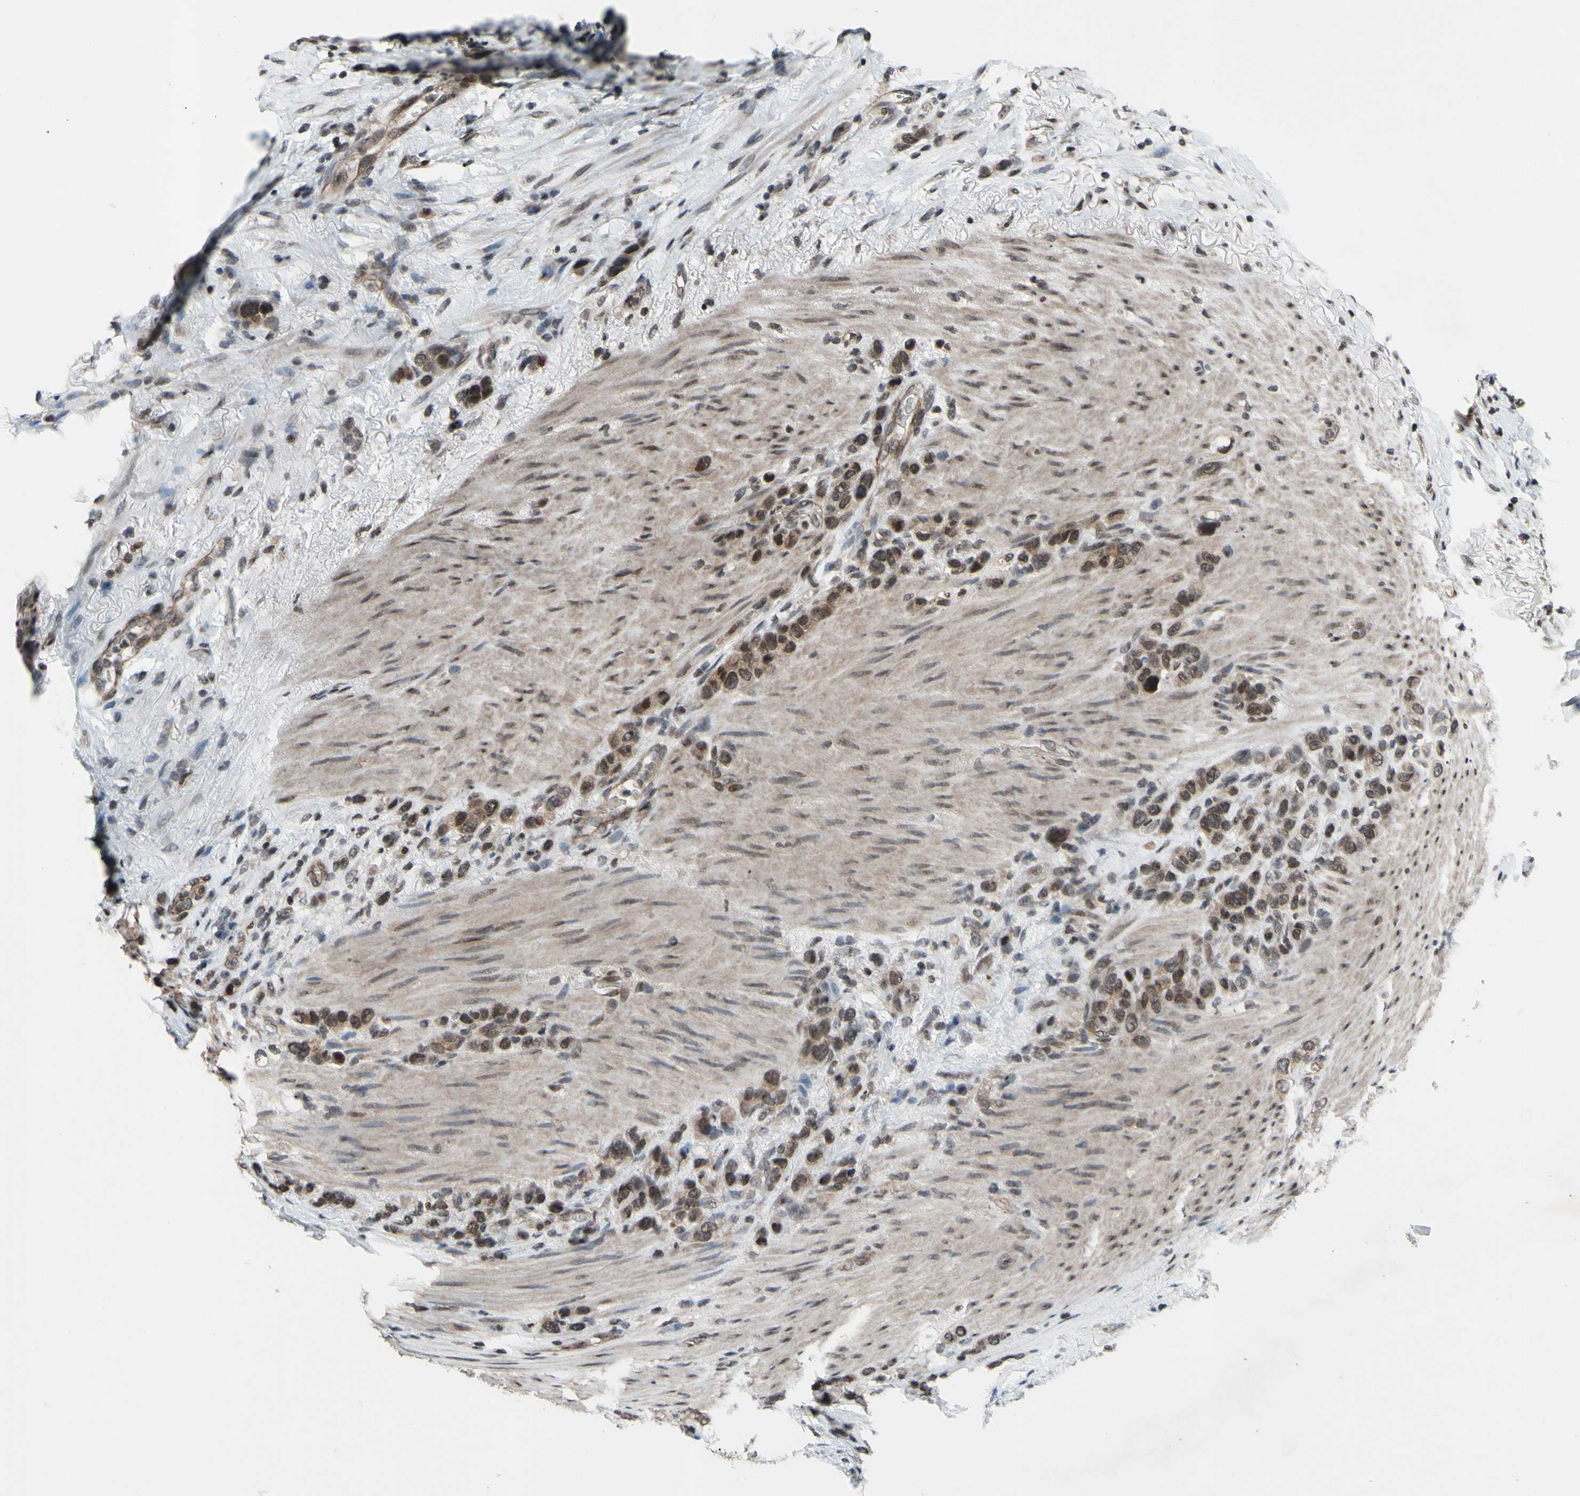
{"staining": {"intensity": "weak", "quantity": "25%-75%", "location": "cytoplasmic/membranous,nuclear"}, "tissue": "stomach cancer", "cell_type": "Tumor cells", "image_type": "cancer", "snomed": [{"axis": "morphology", "description": "Adenocarcinoma, NOS"}, {"axis": "morphology", "description": "Adenocarcinoma, High grade"}, {"axis": "topography", "description": "Stomach, upper"}, {"axis": "topography", "description": "Stomach, lower"}], "caption": "This photomicrograph reveals stomach cancer stained with immunohistochemistry to label a protein in brown. The cytoplasmic/membranous and nuclear of tumor cells show weak positivity for the protein. Nuclei are counter-stained blue.", "gene": "XPO1", "patient": {"sex": "female", "age": 65}}